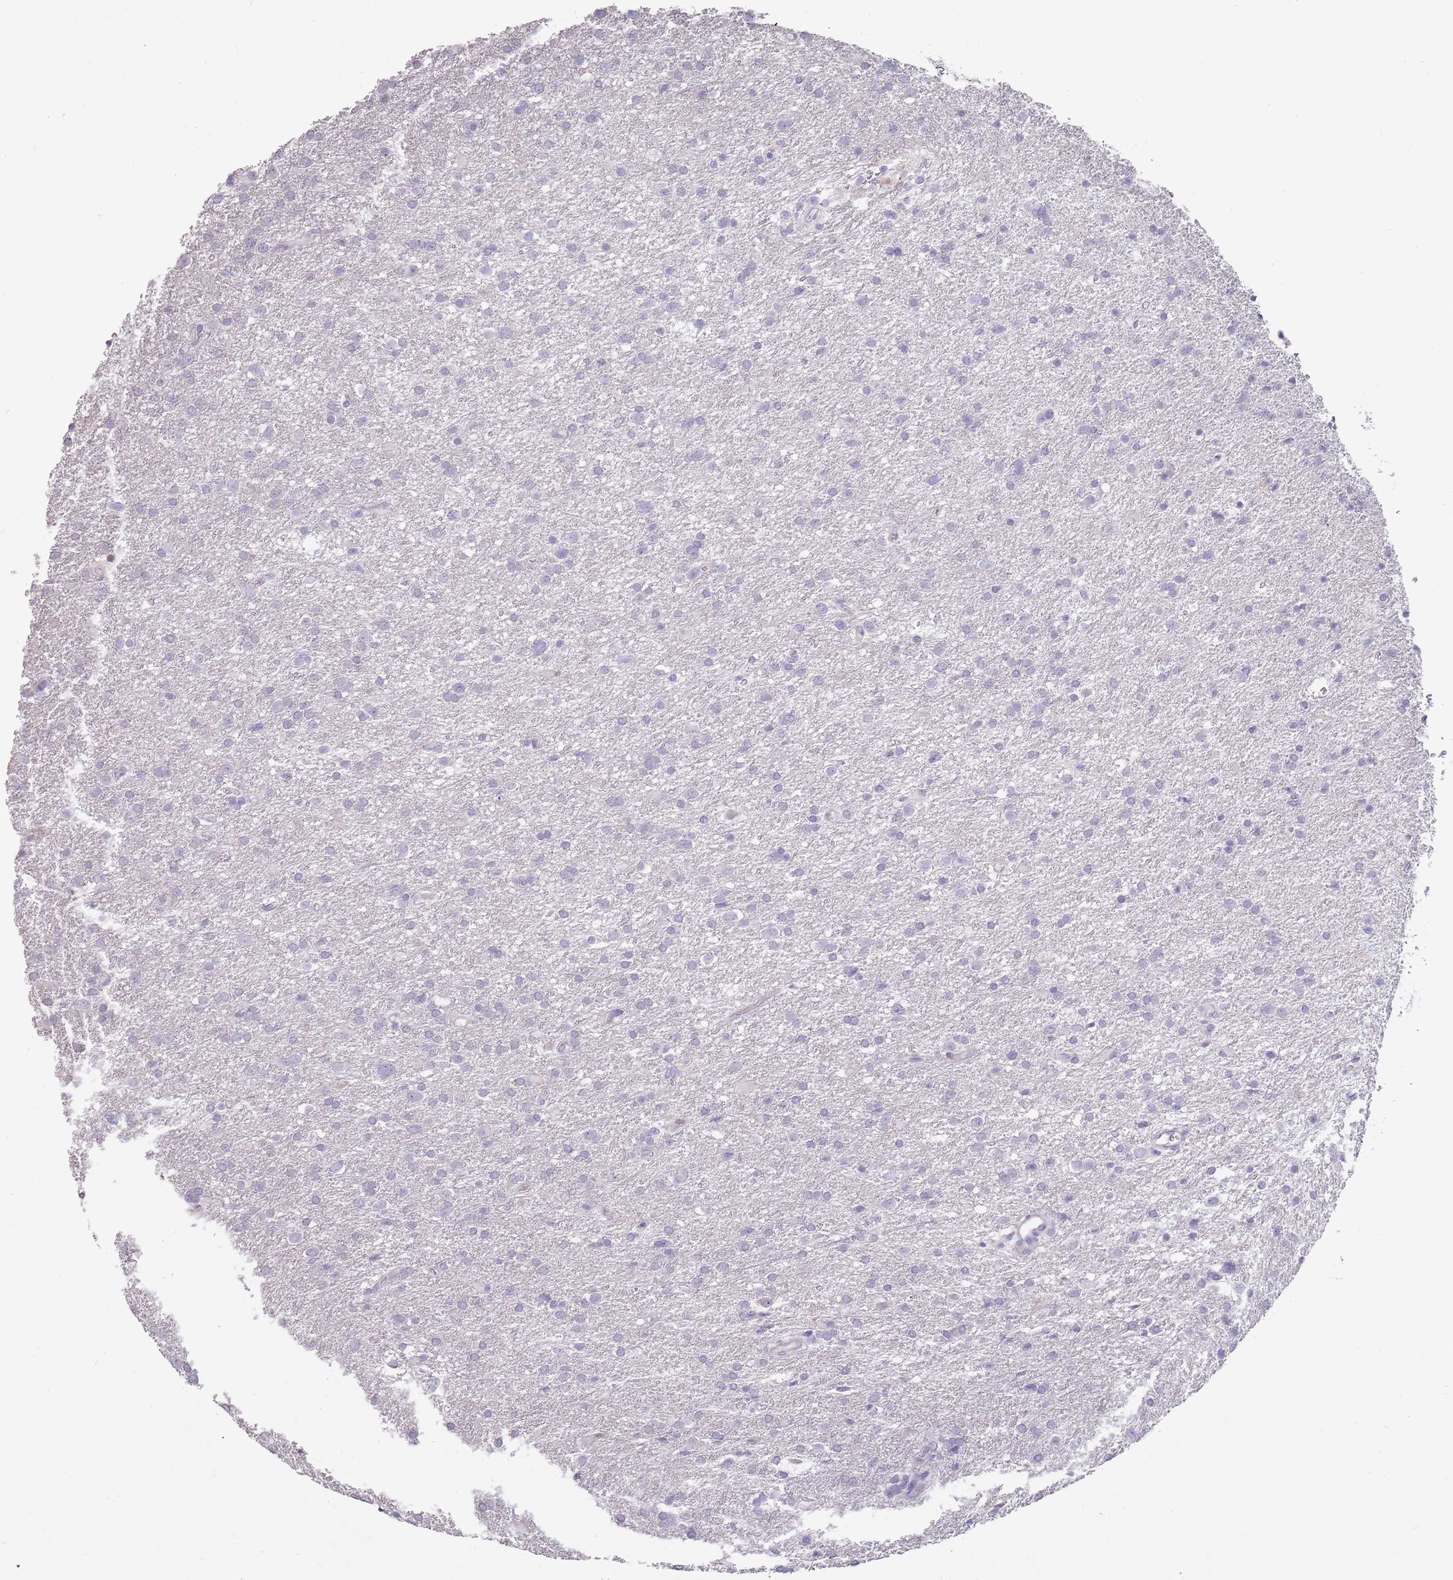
{"staining": {"intensity": "negative", "quantity": "none", "location": "none"}, "tissue": "glioma", "cell_type": "Tumor cells", "image_type": "cancer", "snomed": [{"axis": "morphology", "description": "Glioma, malignant, Low grade"}, {"axis": "topography", "description": "Brain"}], "caption": "Immunohistochemical staining of human glioma reveals no significant positivity in tumor cells. (IHC, brightfield microscopy, high magnification).", "gene": "STYK1", "patient": {"sex": "female", "age": 32}}